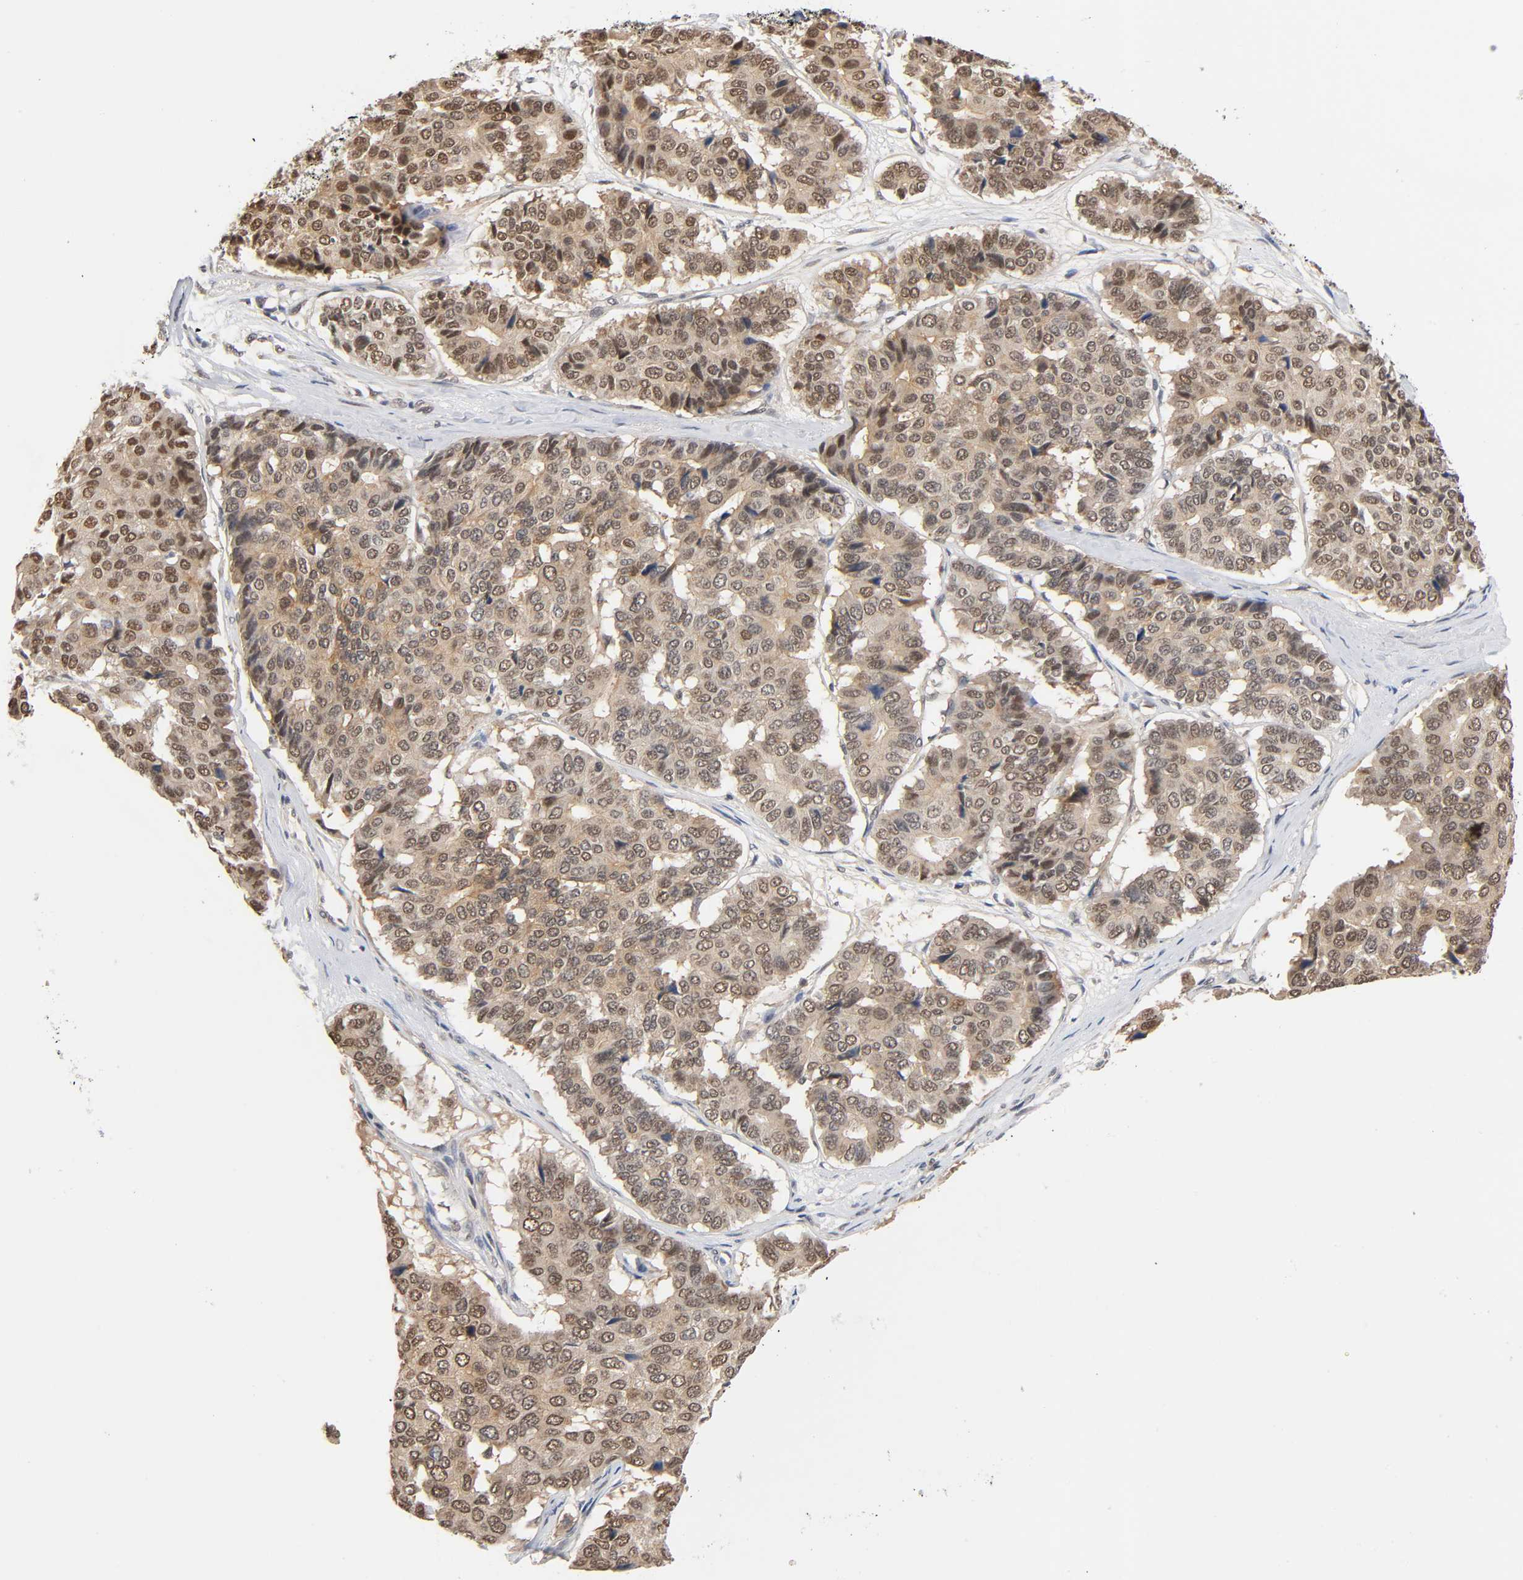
{"staining": {"intensity": "weak", "quantity": ">75%", "location": "cytoplasmic/membranous,nuclear"}, "tissue": "pancreatic cancer", "cell_type": "Tumor cells", "image_type": "cancer", "snomed": [{"axis": "morphology", "description": "Adenocarcinoma, NOS"}, {"axis": "topography", "description": "Pancreas"}], "caption": "Immunohistochemical staining of pancreatic cancer displays low levels of weak cytoplasmic/membranous and nuclear protein positivity in approximately >75% of tumor cells.", "gene": "PRKAB1", "patient": {"sex": "male", "age": 50}}